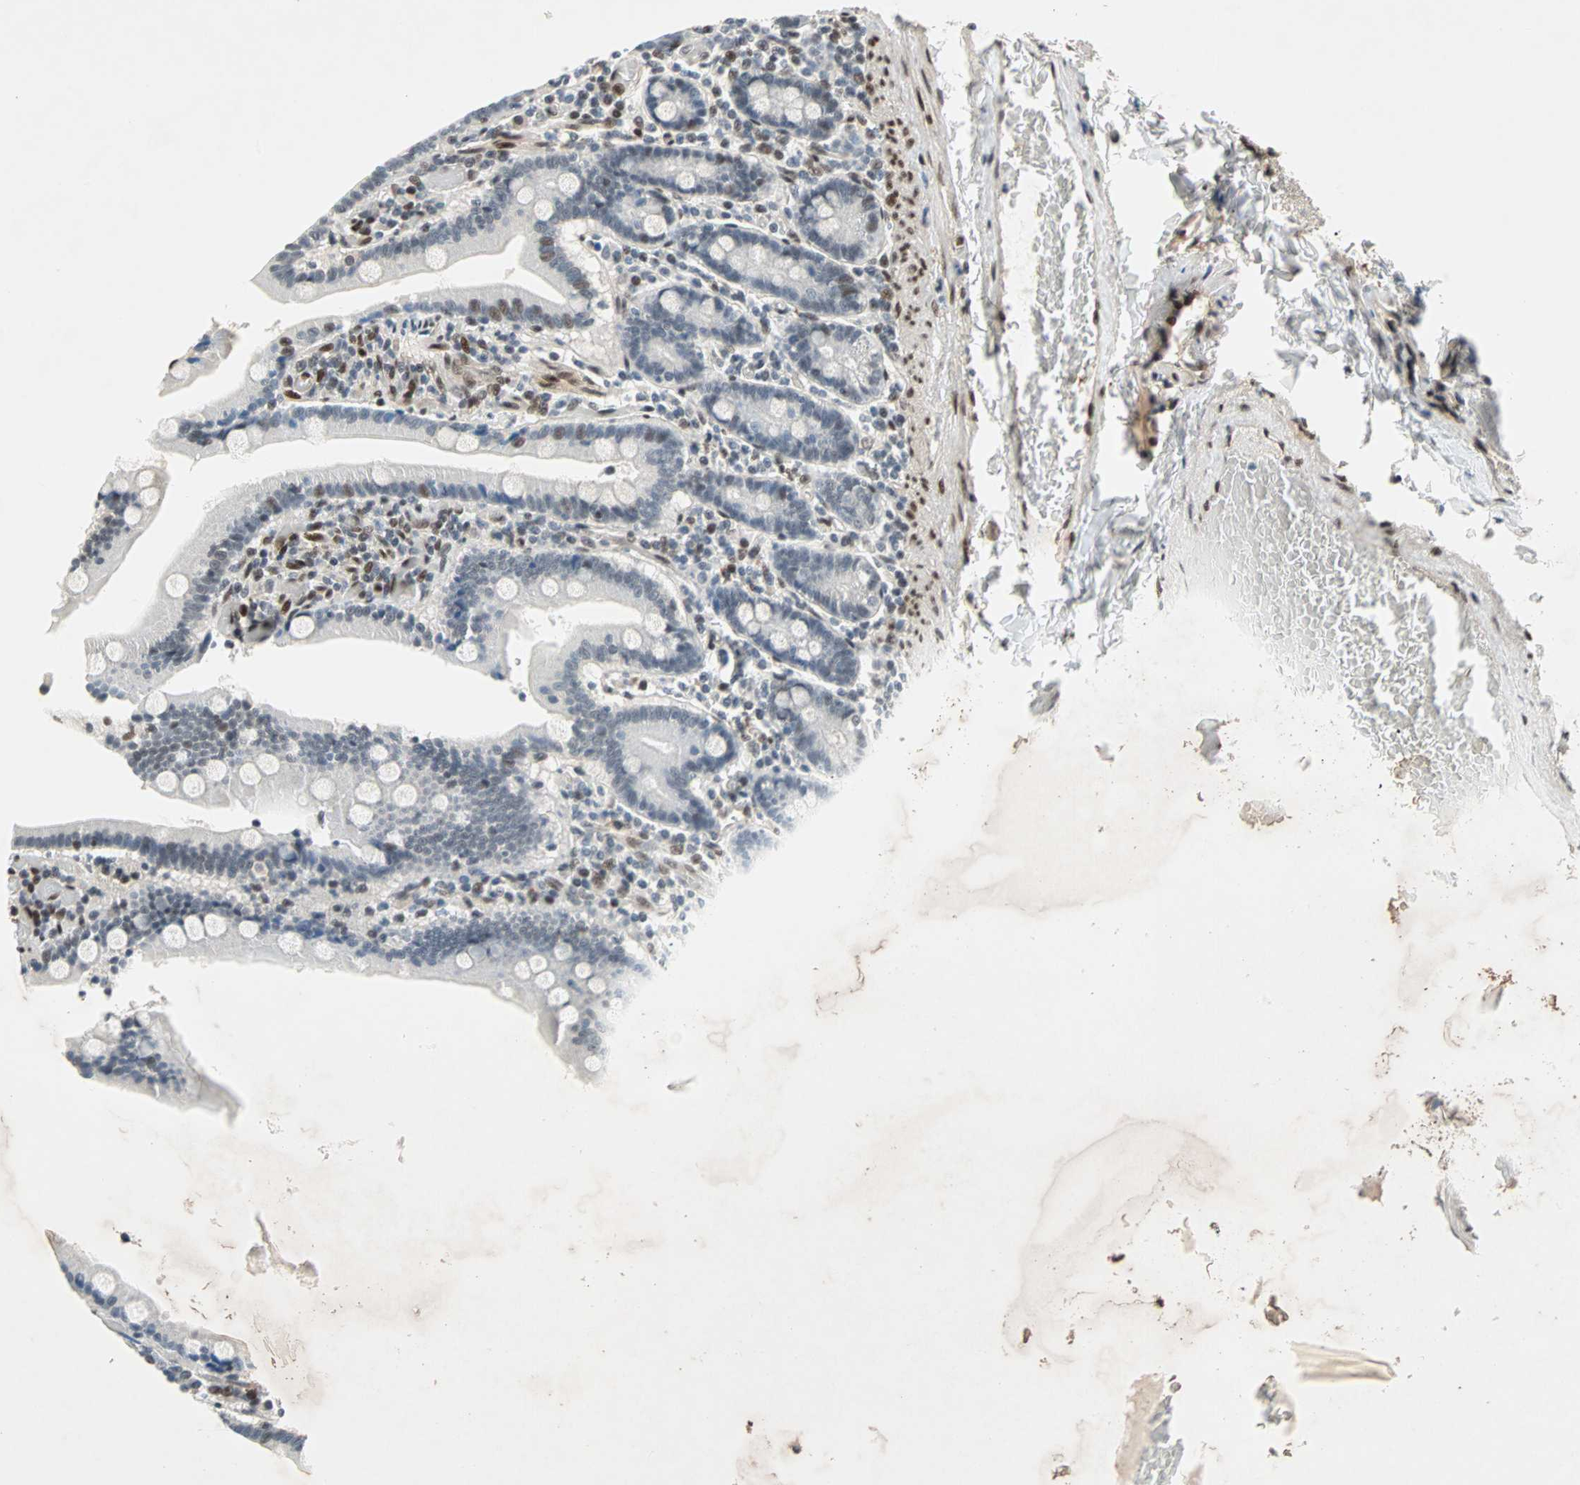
{"staining": {"intensity": "weak", "quantity": "<25%", "location": "nuclear"}, "tissue": "duodenum", "cell_type": "Glandular cells", "image_type": "normal", "snomed": [{"axis": "morphology", "description": "Normal tissue, NOS"}, {"axis": "topography", "description": "Duodenum"}], "caption": "High power microscopy micrograph of an IHC histopathology image of unremarkable duodenum, revealing no significant expression in glandular cells.", "gene": "WWTR1", "patient": {"sex": "female", "age": 53}}